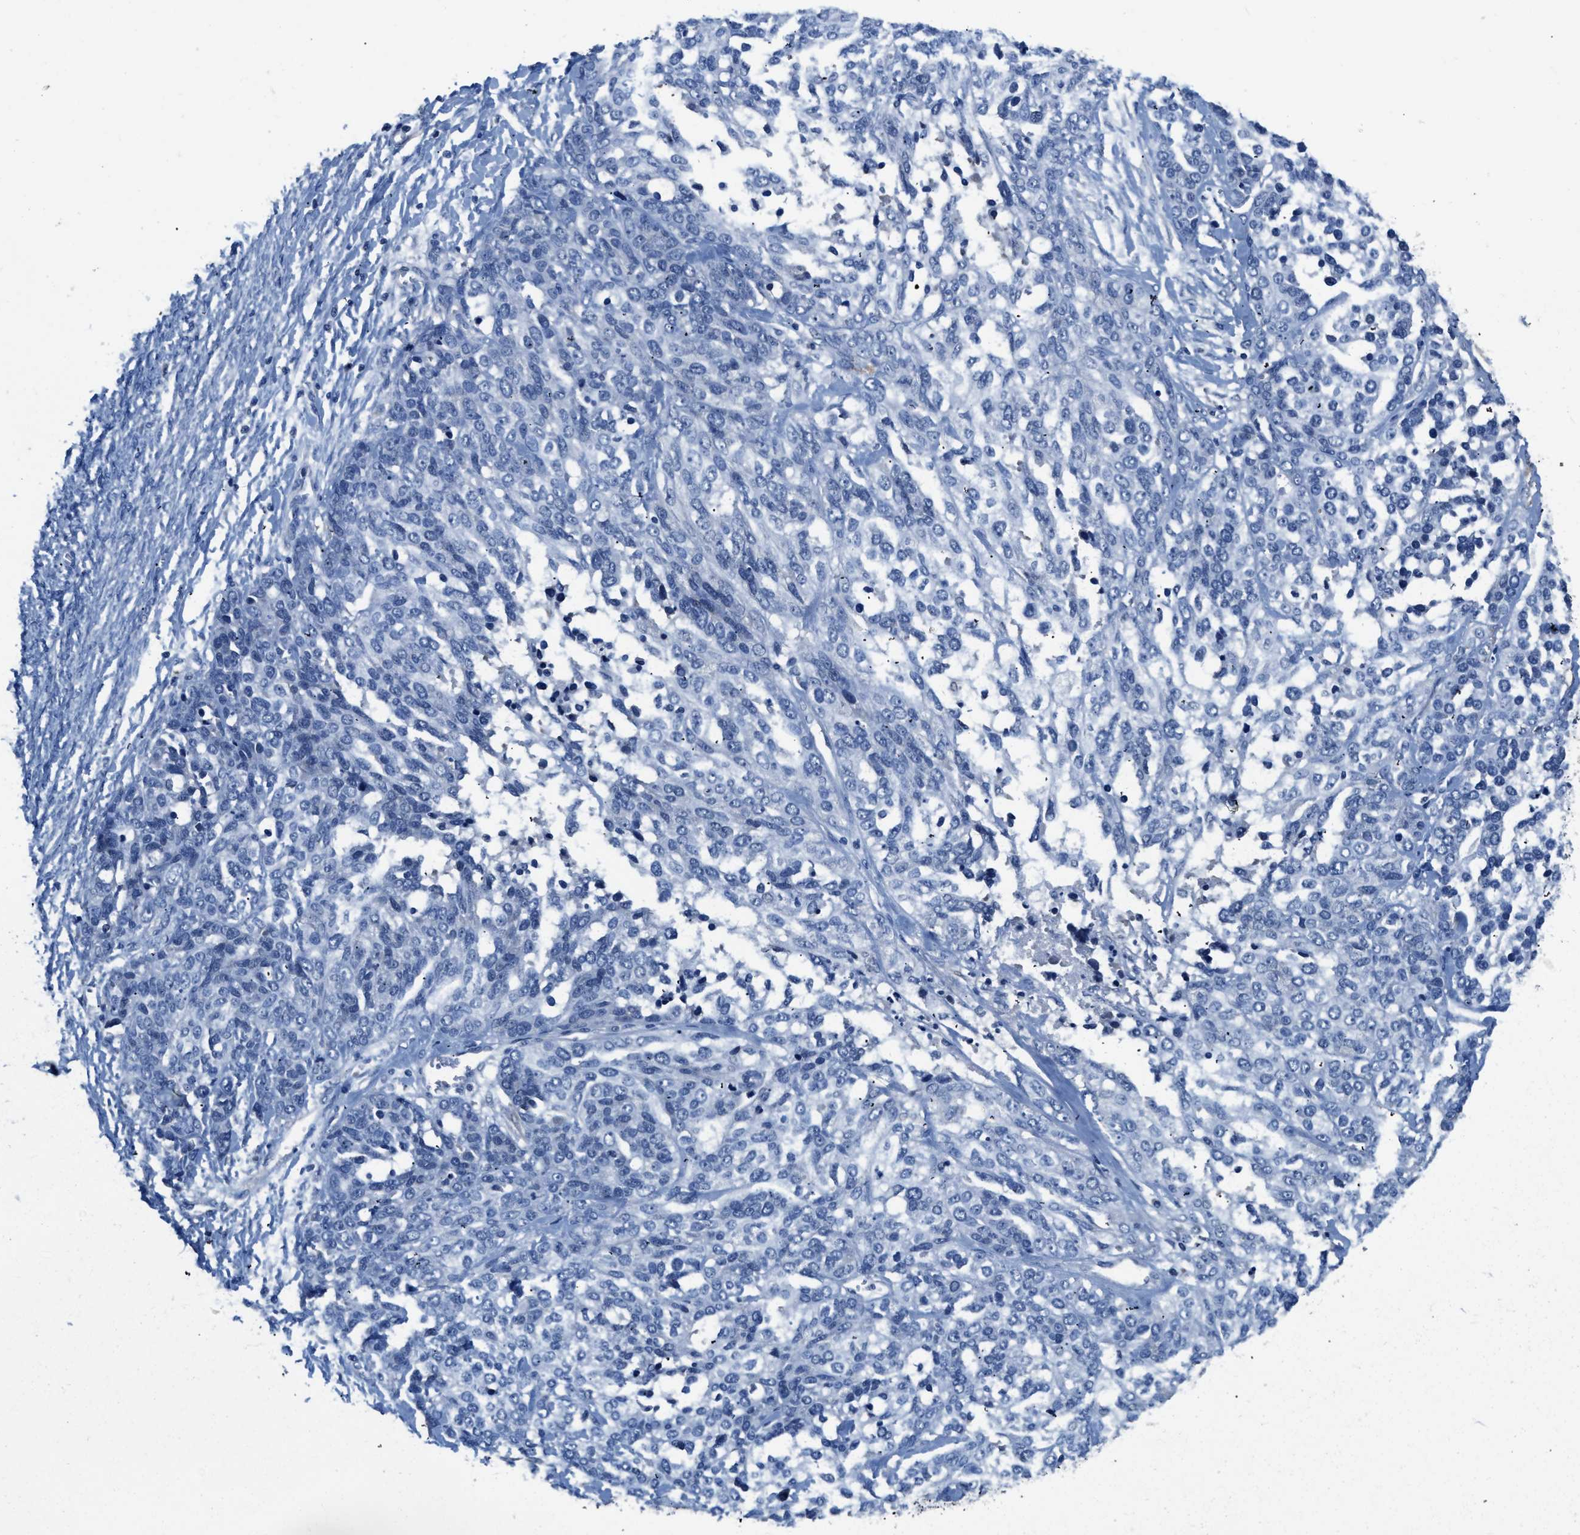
{"staining": {"intensity": "negative", "quantity": "none", "location": "none"}, "tissue": "ovarian cancer", "cell_type": "Tumor cells", "image_type": "cancer", "snomed": [{"axis": "morphology", "description": "Cystadenocarcinoma, serous, NOS"}, {"axis": "topography", "description": "Ovary"}], "caption": "Immunohistochemical staining of ovarian serous cystadenocarcinoma exhibits no significant positivity in tumor cells.", "gene": "LANCL2", "patient": {"sex": "female", "age": 44}}